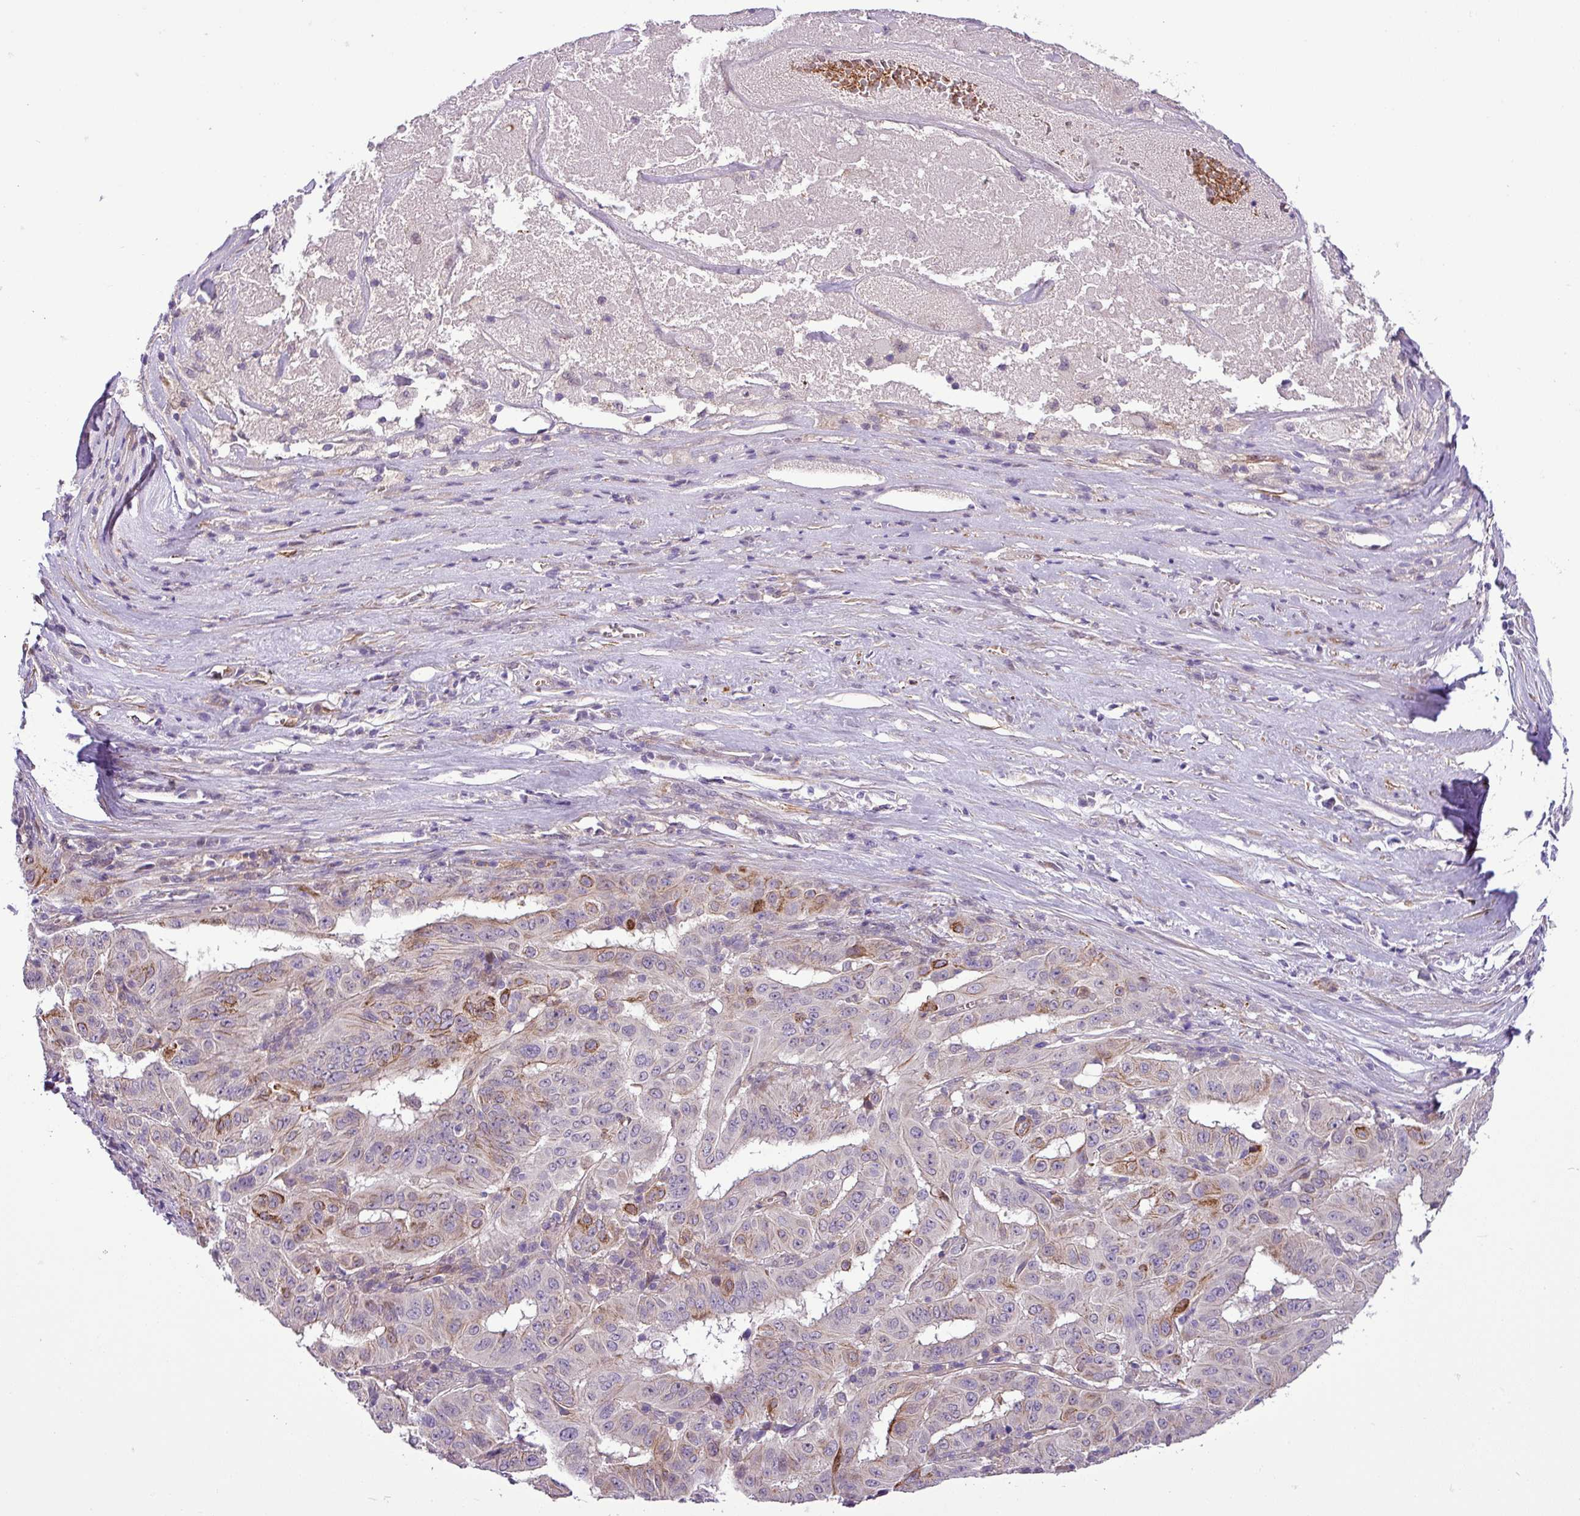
{"staining": {"intensity": "weak", "quantity": "<25%", "location": "cytoplasmic/membranous"}, "tissue": "pancreatic cancer", "cell_type": "Tumor cells", "image_type": "cancer", "snomed": [{"axis": "morphology", "description": "Adenocarcinoma, NOS"}, {"axis": "topography", "description": "Pancreas"}], "caption": "Human pancreatic adenocarcinoma stained for a protein using immunohistochemistry exhibits no positivity in tumor cells.", "gene": "NBEAL2", "patient": {"sex": "male", "age": 63}}